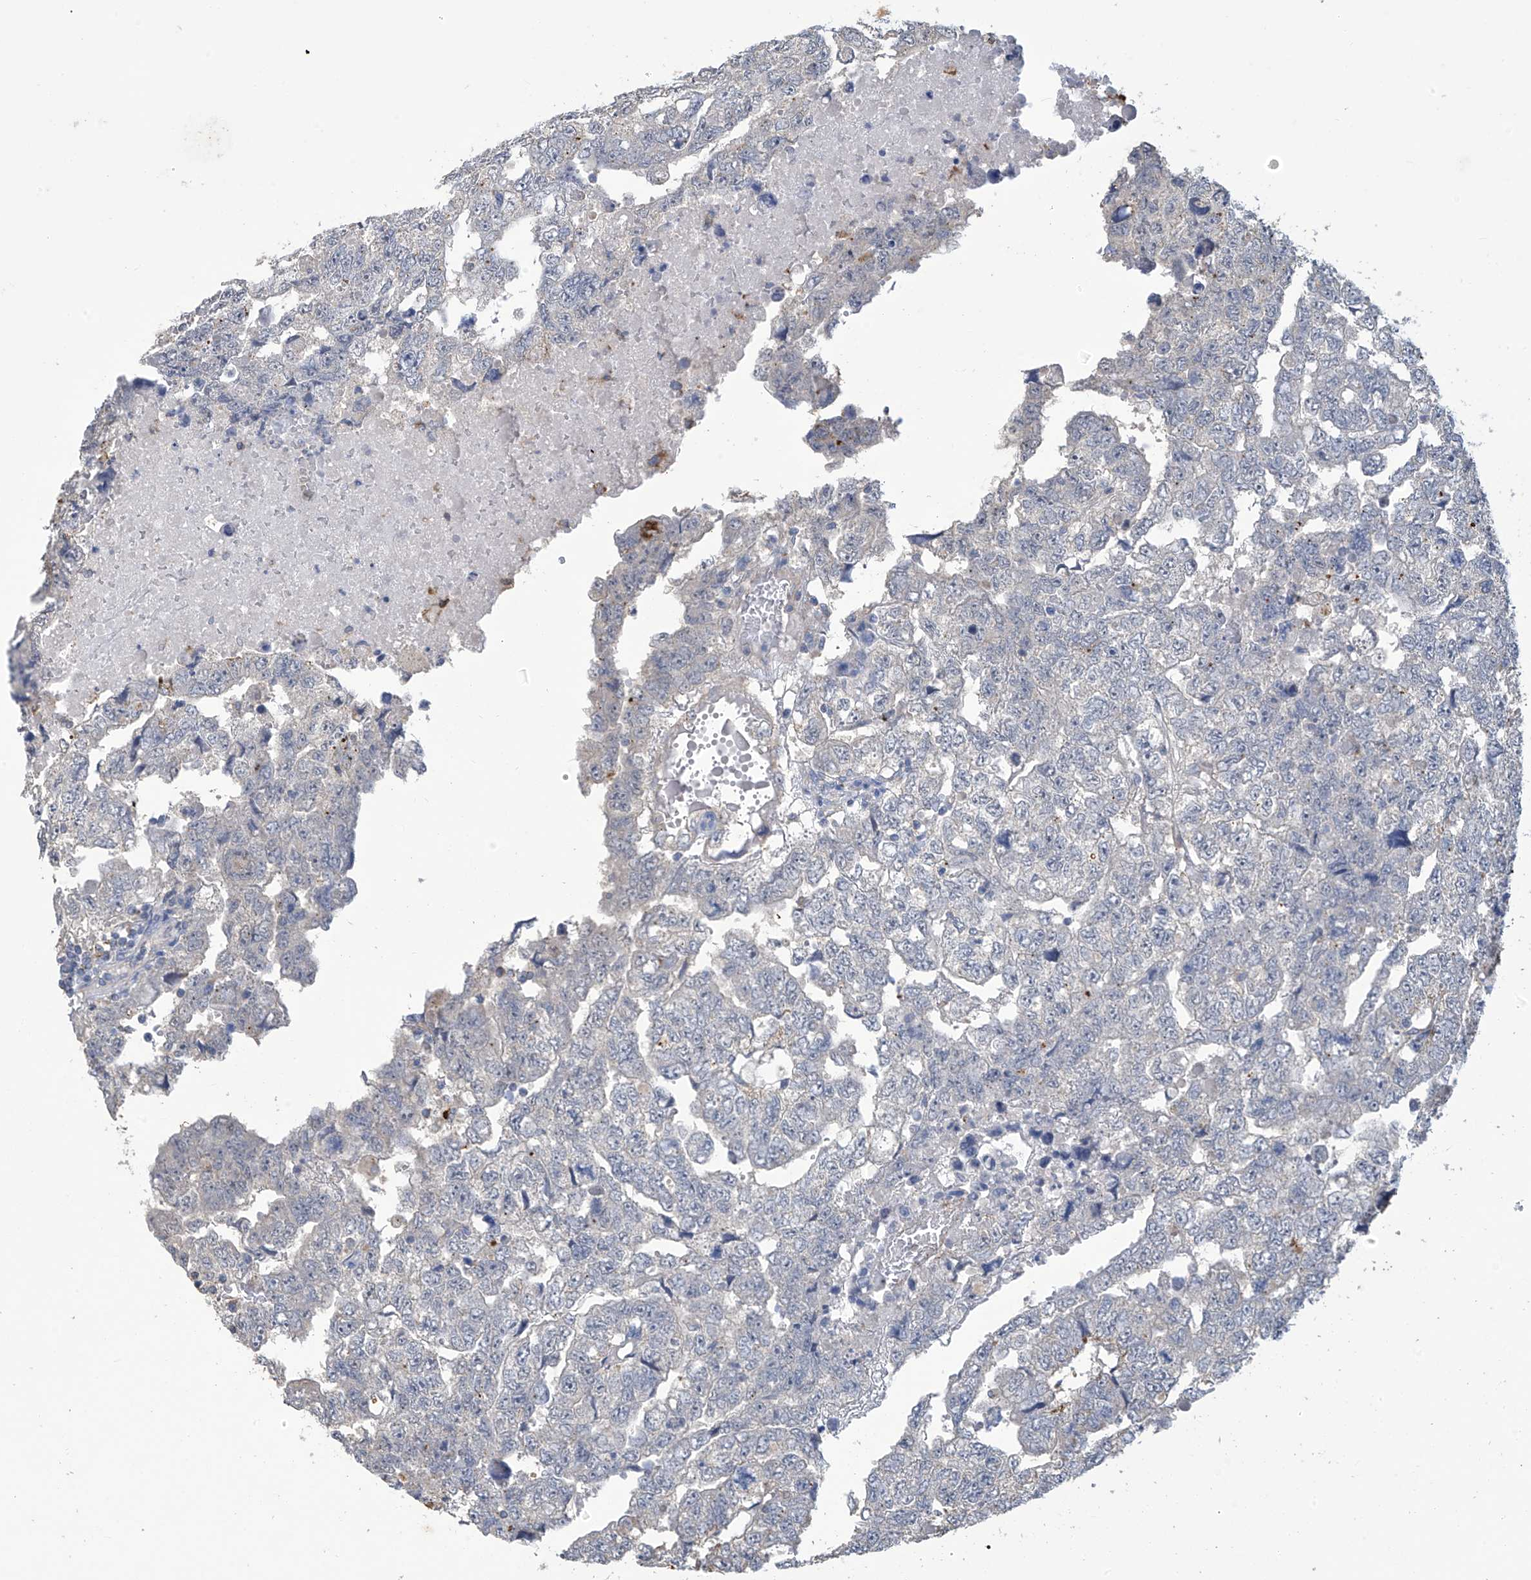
{"staining": {"intensity": "moderate", "quantity": "<25%", "location": "cytoplasmic/membranous"}, "tissue": "testis cancer", "cell_type": "Tumor cells", "image_type": "cancer", "snomed": [{"axis": "morphology", "description": "Carcinoma, Embryonal, NOS"}, {"axis": "topography", "description": "Testis"}], "caption": "Brown immunohistochemical staining in human testis embryonal carcinoma reveals moderate cytoplasmic/membranous expression in approximately <25% of tumor cells. (DAB = brown stain, brightfield microscopy at high magnification).", "gene": "OGT", "patient": {"sex": "male", "age": 36}}